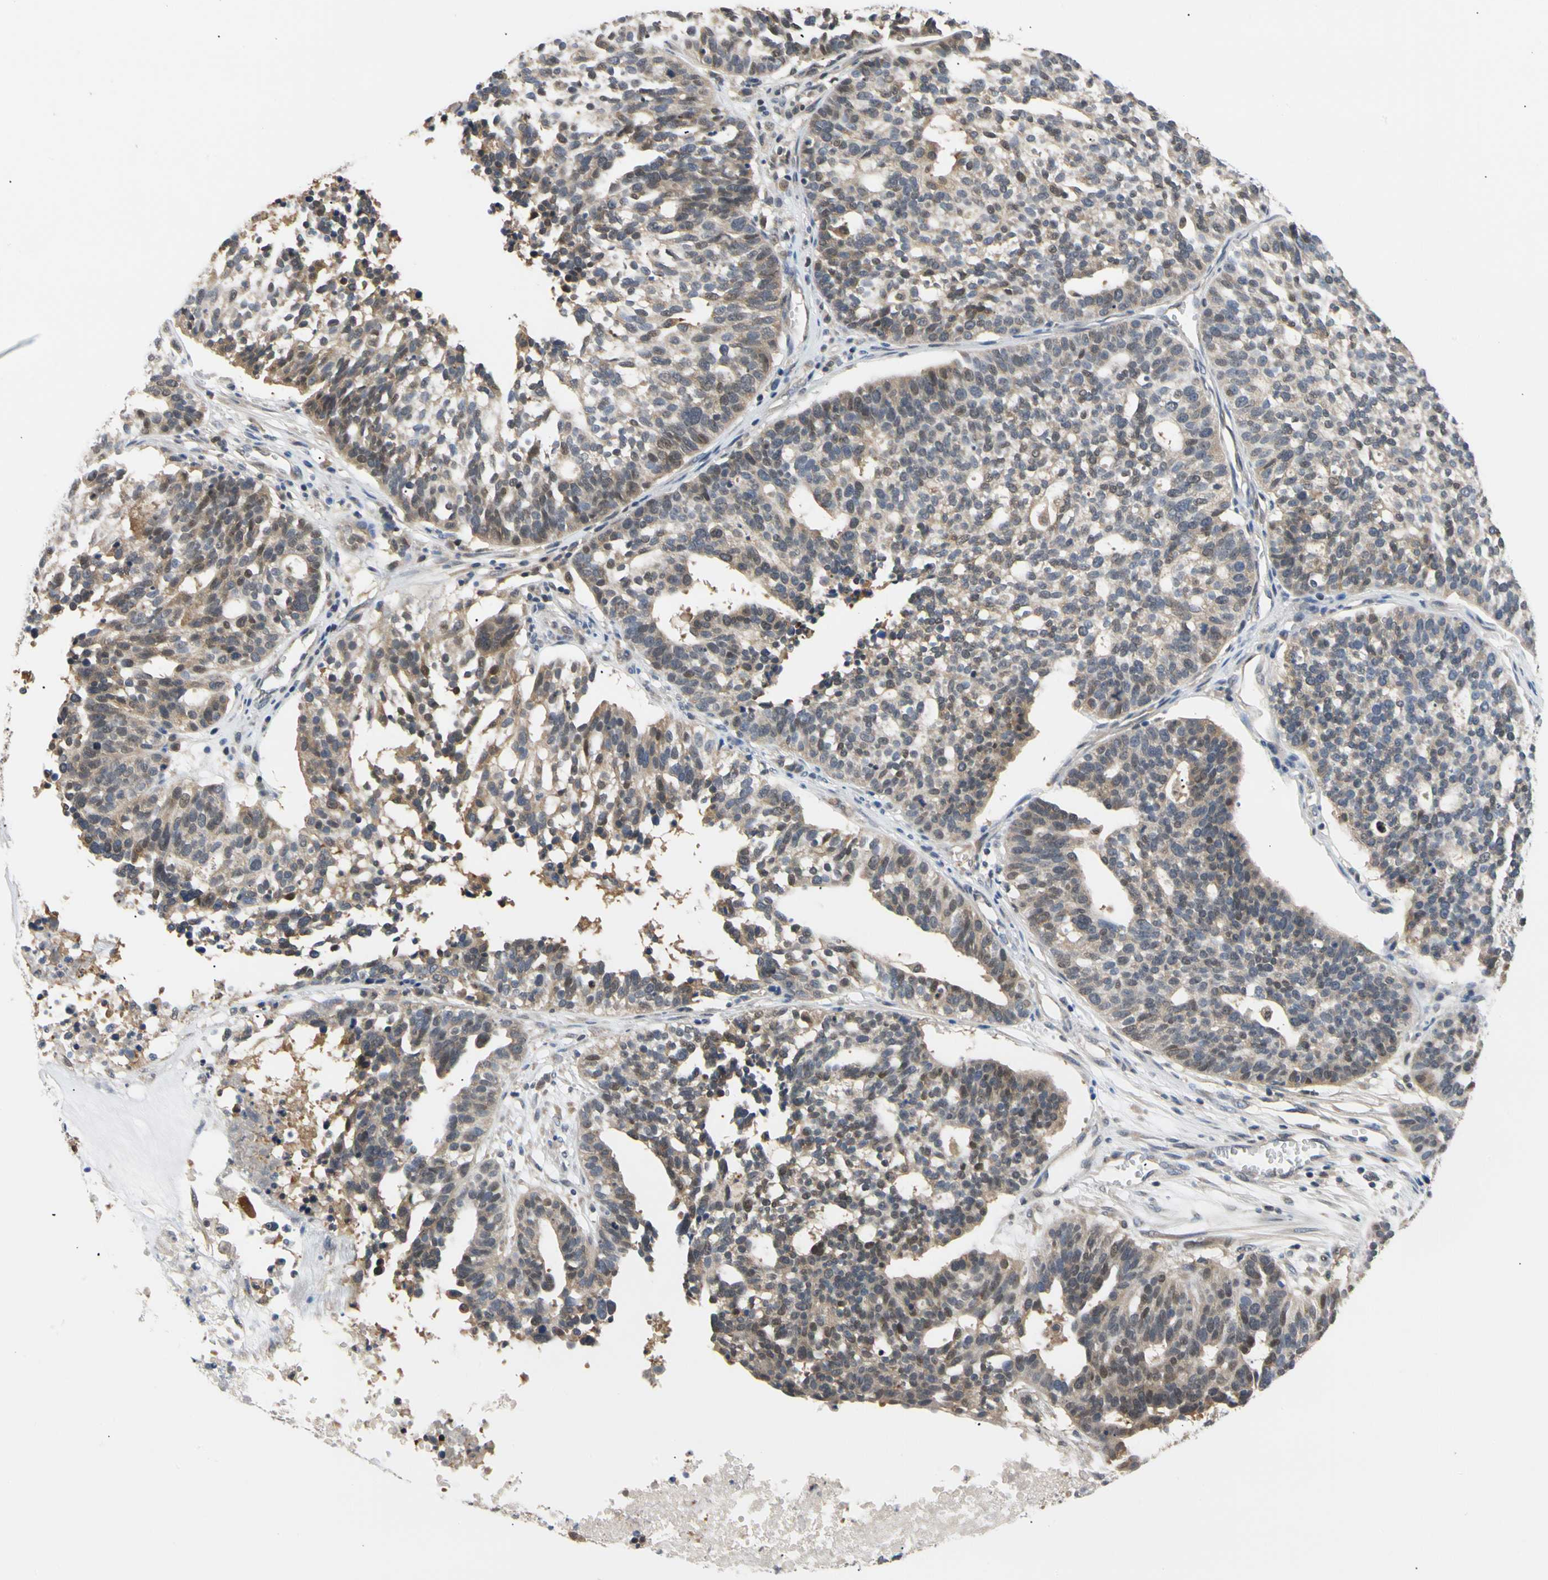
{"staining": {"intensity": "weak", "quantity": "25%-75%", "location": "cytoplasmic/membranous"}, "tissue": "ovarian cancer", "cell_type": "Tumor cells", "image_type": "cancer", "snomed": [{"axis": "morphology", "description": "Cystadenocarcinoma, serous, NOS"}, {"axis": "topography", "description": "Ovary"}], "caption": "Ovarian serous cystadenocarcinoma stained with a brown dye exhibits weak cytoplasmic/membranous positive staining in about 25%-75% of tumor cells.", "gene": "SEC23B", "patient": {"sex": "female", "age": 59}}